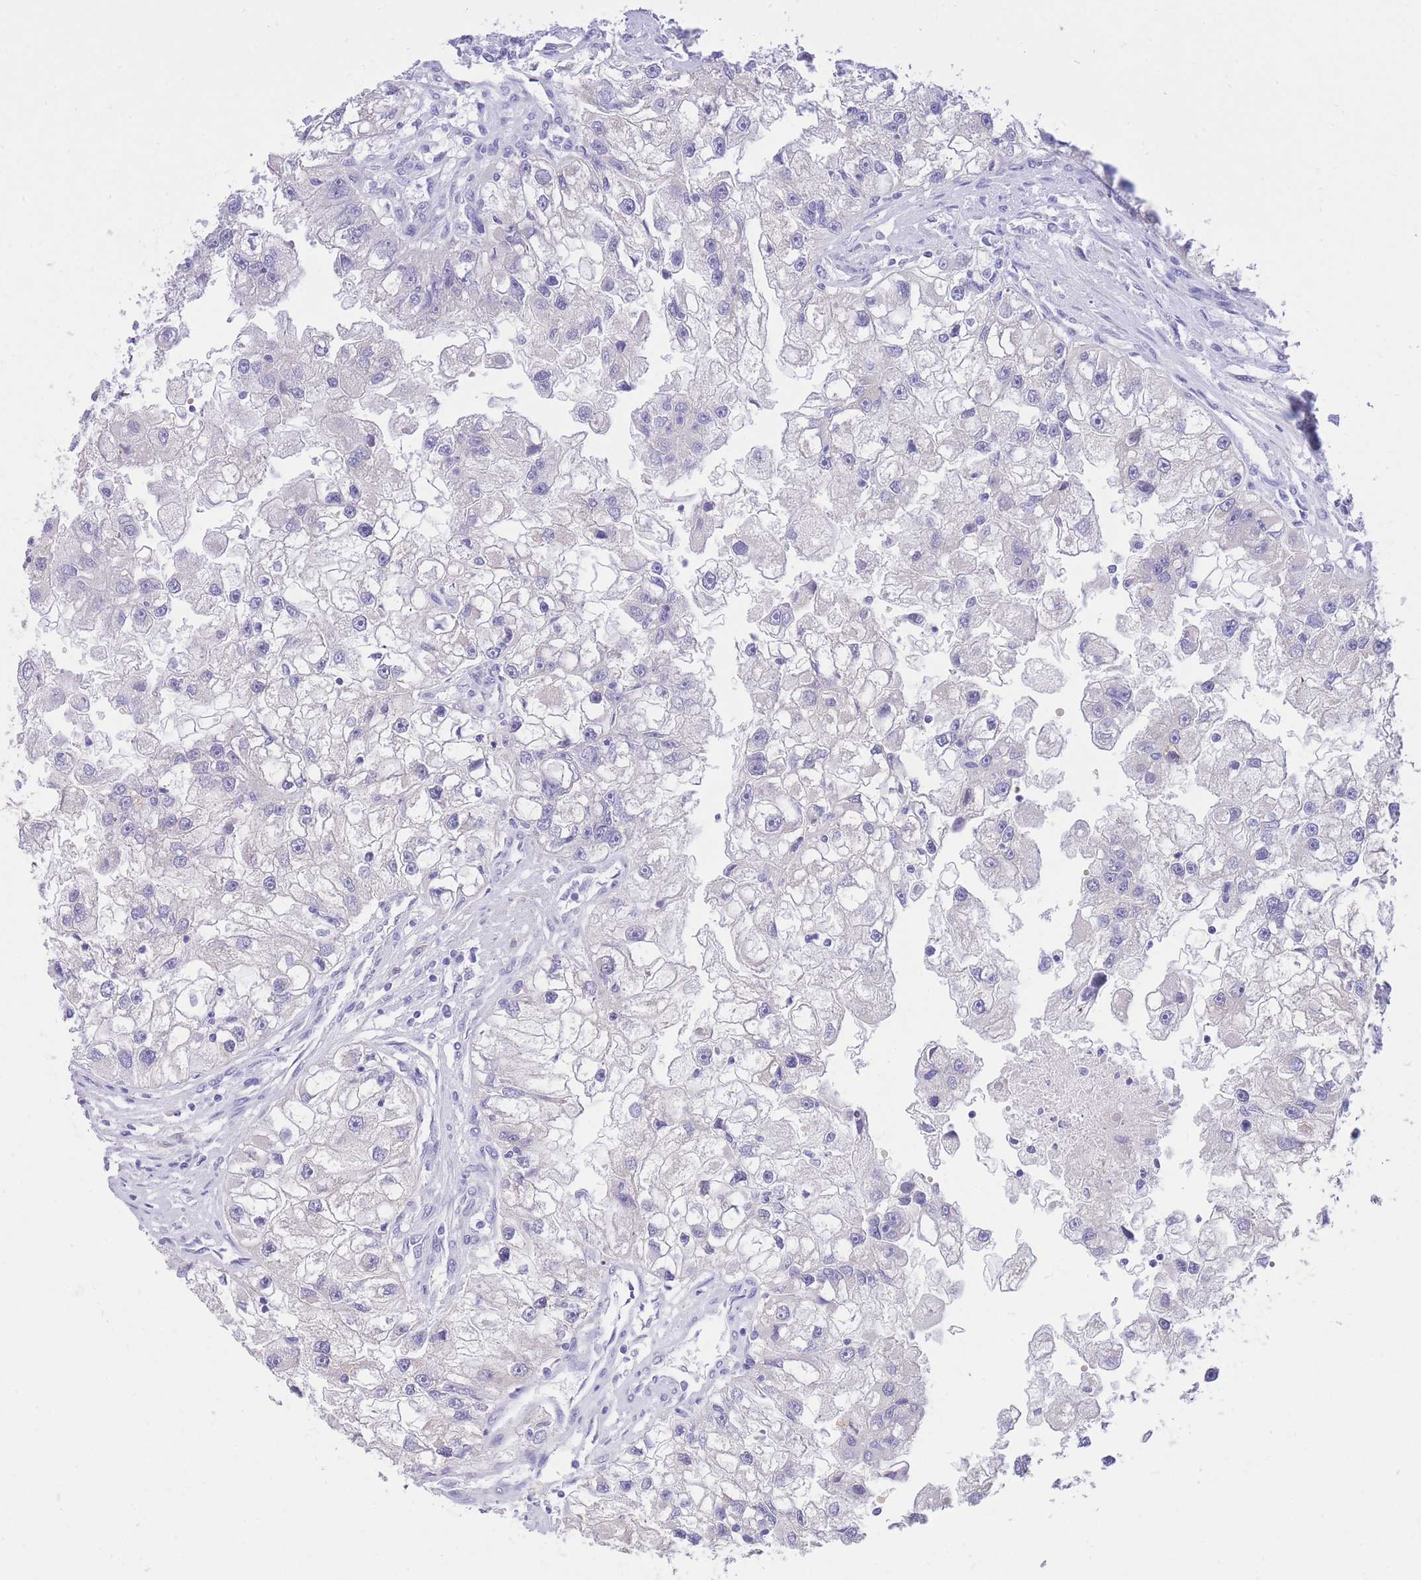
{"staining": {"intensity": "negative", "quantity": "none", "location": "none"}, "tissue": "renal cancer", "cell_type": "Tumor cells", "image_type": "cancer", "snomed": [{"axis": "morphology", "description": "Adenocarcinoma, NOS"}, {"axis": "topography", "description": "Kidney"}], "caption": "Renal adenocarcinoma stained for a protein using immunohistochemistry displays no positivity tumor cells.", "gene": "SSUH2", "patient": {"sex": "male", "age": 63}}